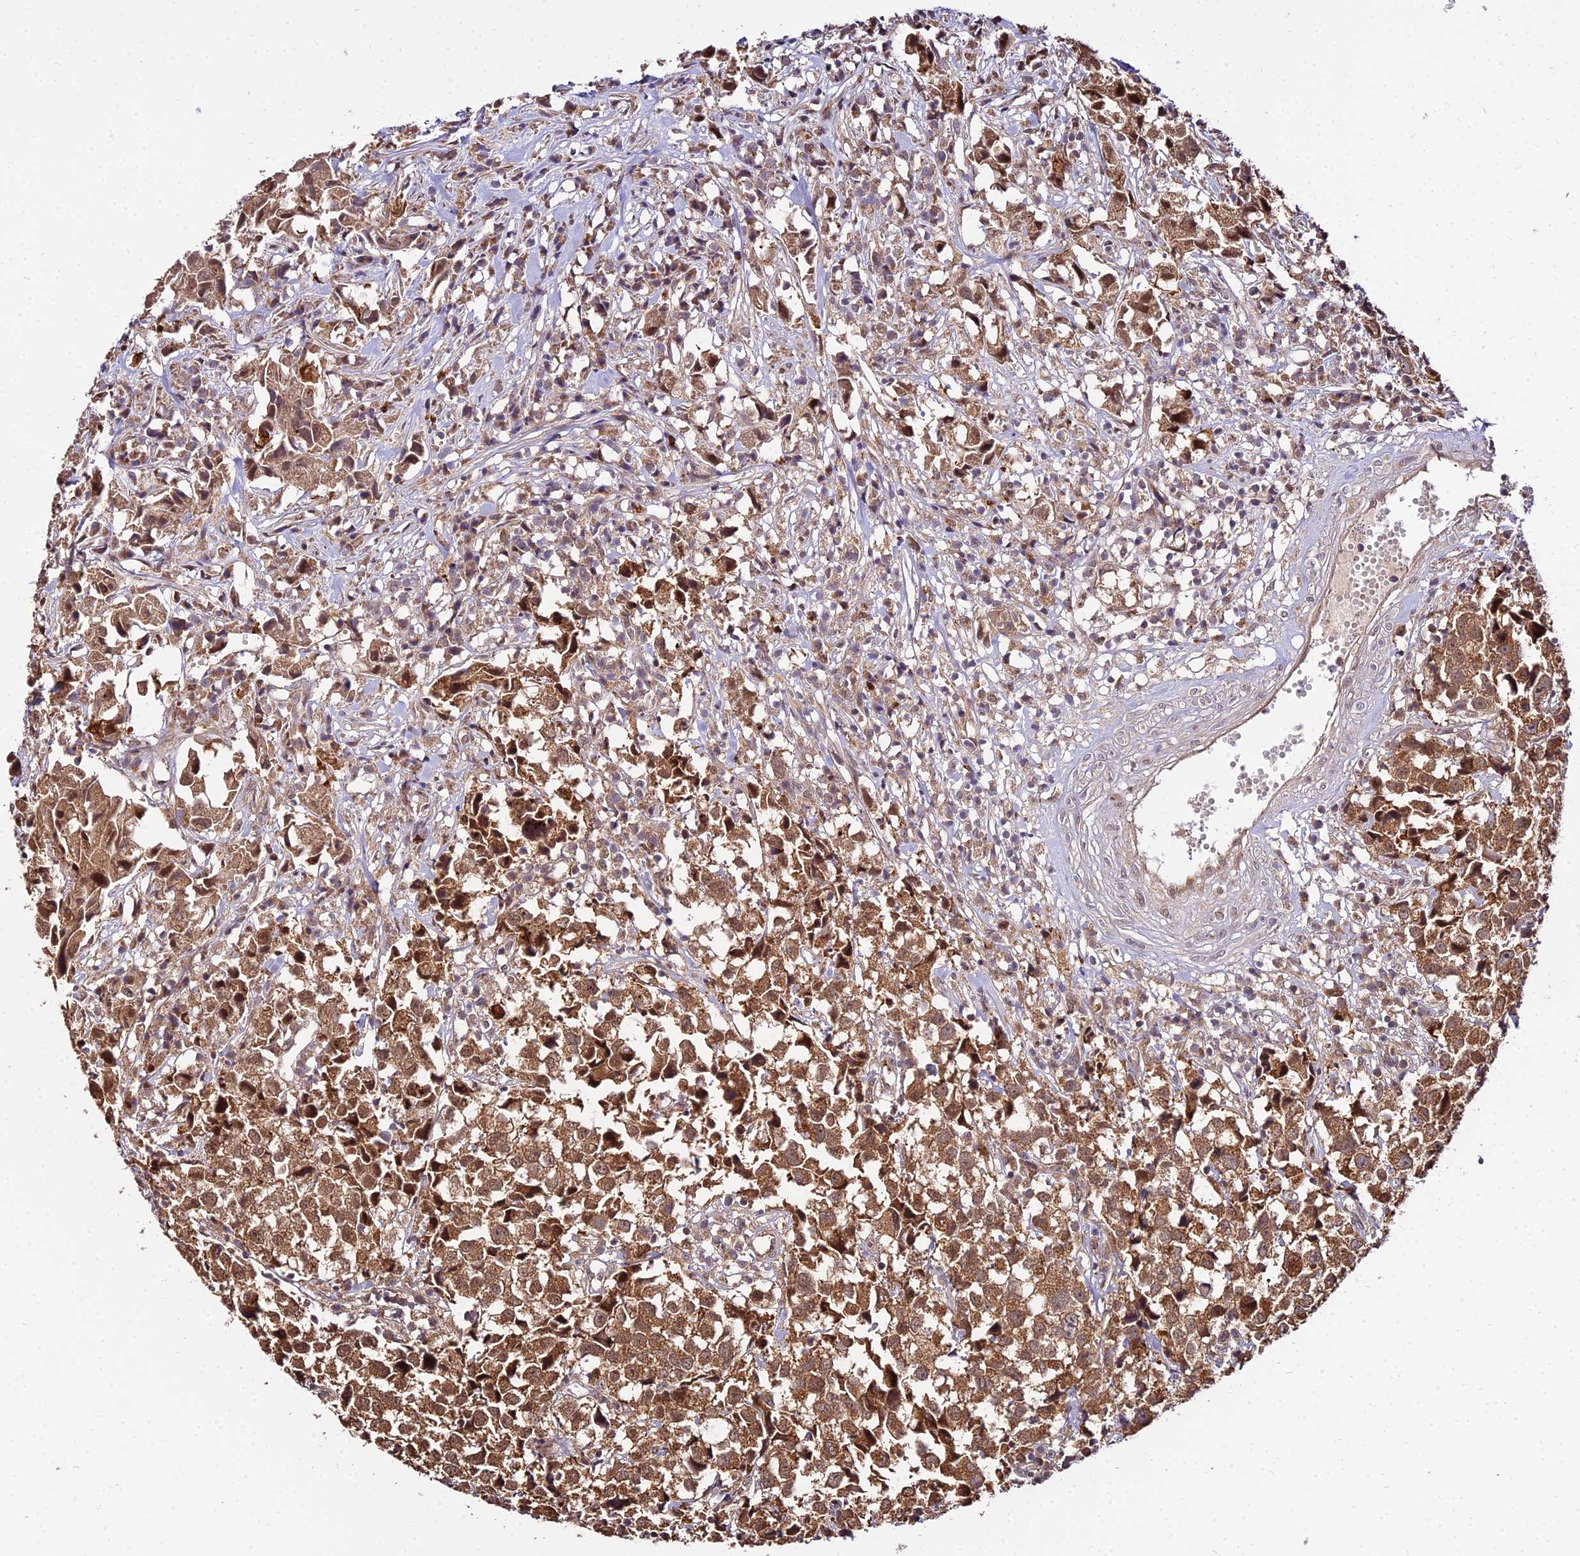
{"staining": {"intensity": "moderate", "quantity": ">75%", "location": "cytoplasmic/membranous,nuclear"}, "tissue": "urothelial cancer", "cell_type": "Tumor cells", "image_type": "cancer", "snomed": [{"axis": "morphology", "description": "Urothelial carcinoma, High grade"}, {"axis": "topography", "description": "Urinary bladder"}], "caption": "Immunohistochemical staining of human urothelial cancer shows moderate cytoplasmic/membranous and nuclear protein positivity in about >75% of tumor cells.", "gene": "PEX19", "patient": {"sex": "female", "age": 75}}